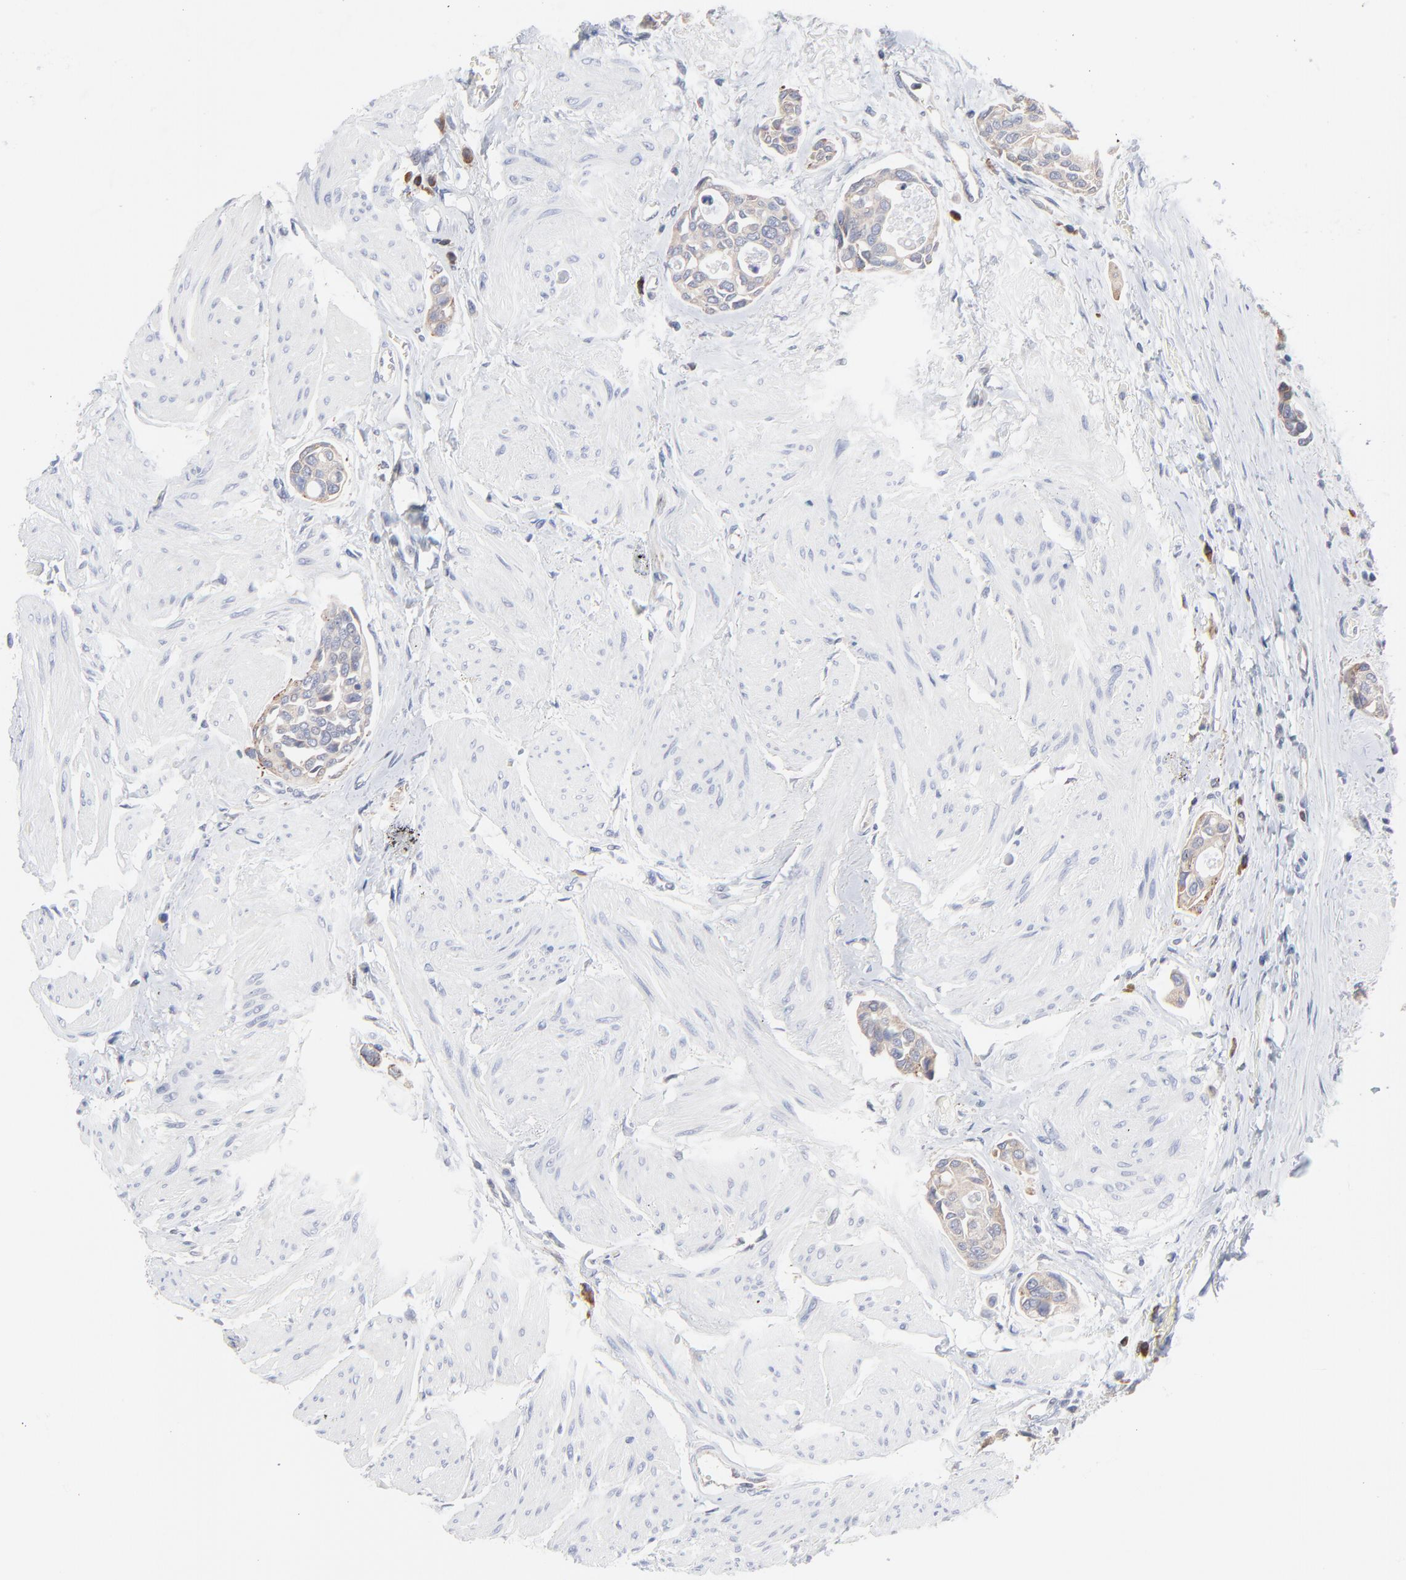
{"staining": {"intensity": "weak", "quantity": ">75%", "location": "cytoplasmic/membranous"}, "tissue": "urothelial cancer", "cell_type": "Tumor cells", "image_type": "cancer", "snomed": [{"axis": "morphology", "description": "Urothelial carcinoma, High grade"}, {"axis": "topography", "description": "Urinary bladder"}], "caption": "Immunohistochemical staining of urothelial cancer shows low levels of weak cytoplasmic/membranous protein positivity in approximately >75% of tumor cells.", "gene": "TRIM22", "patient": {"sex": "male", "age": 78}}